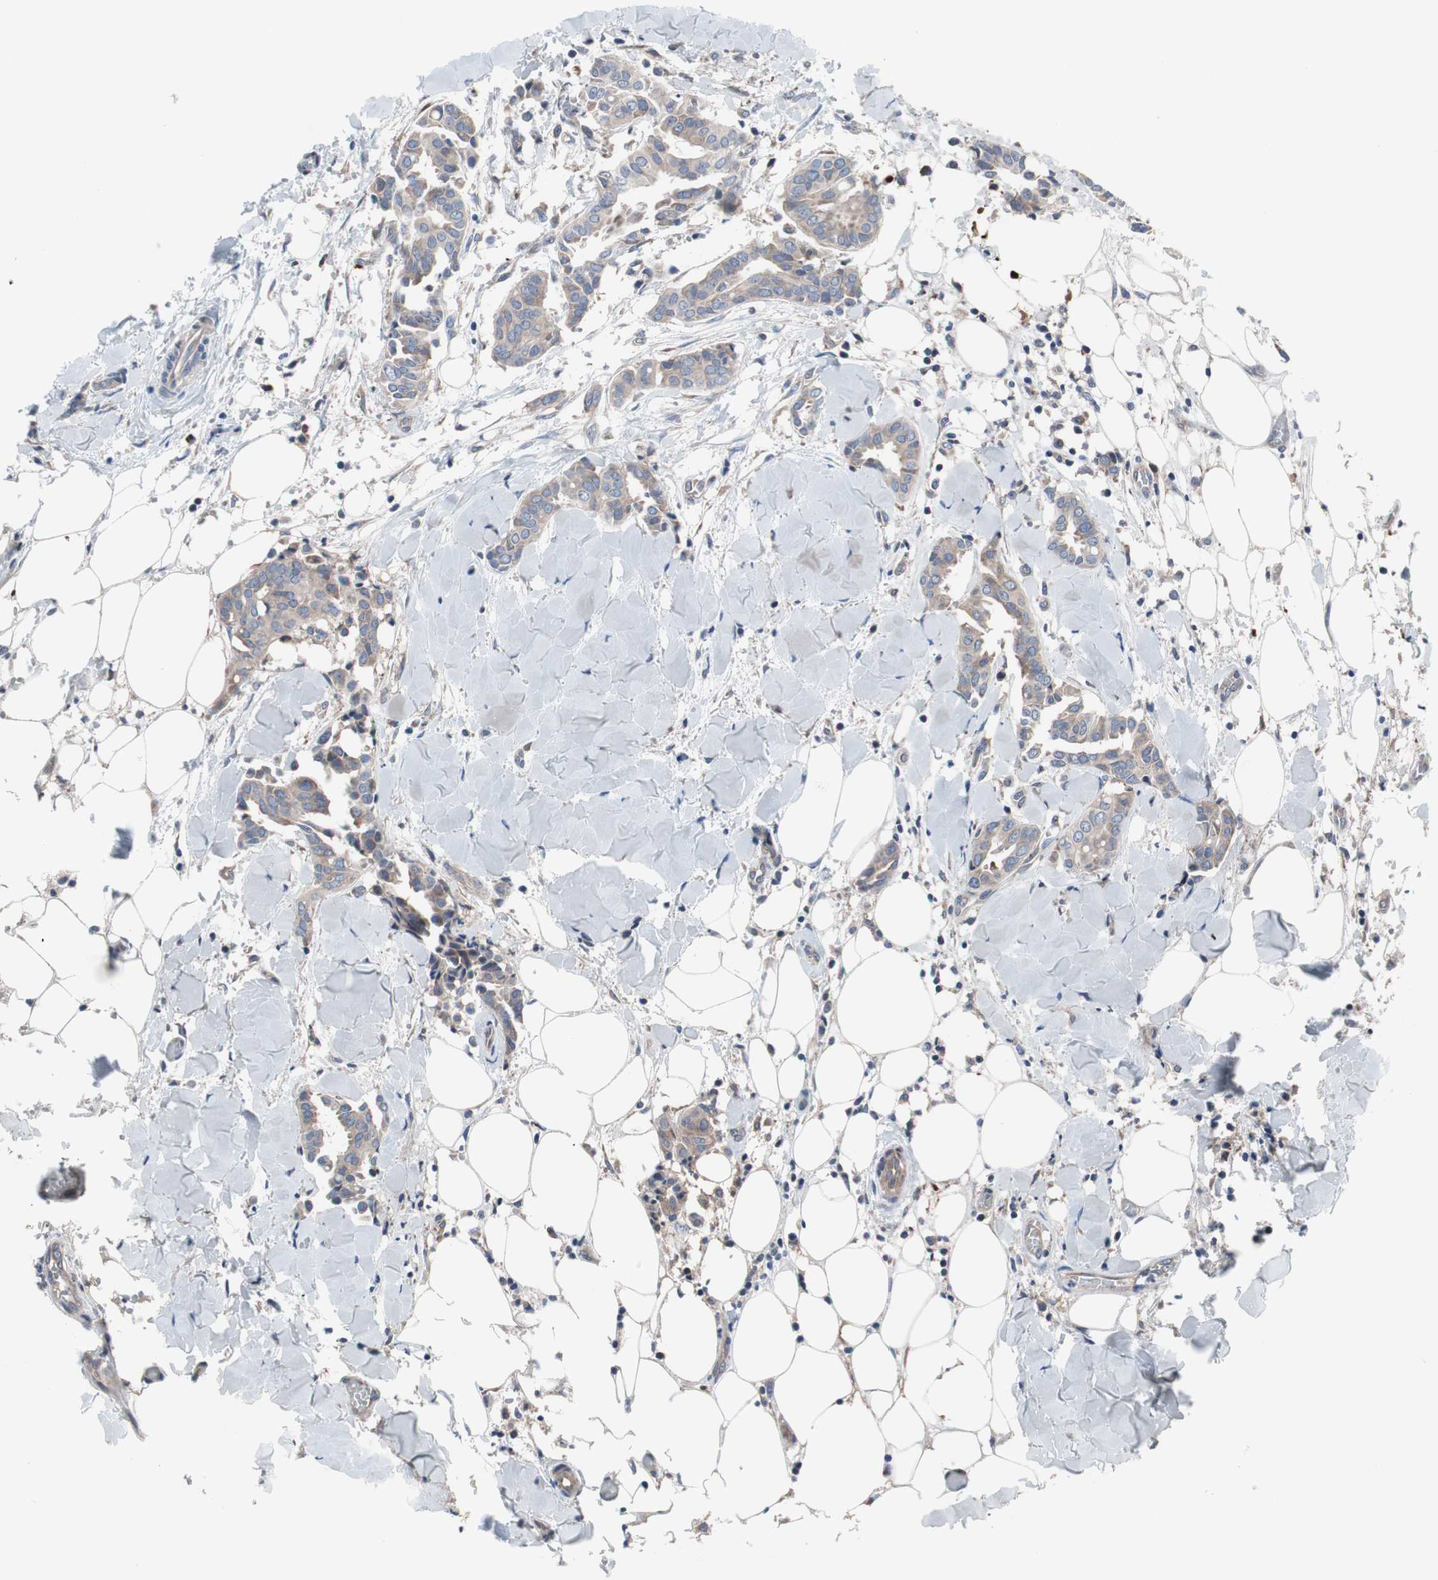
{"staining": {"intensity": "weak", "quantity": ">75%", "location": "cytoplasmic/membranous"}, "tissue": "head and neck cancer", "cell_type": "Tumor cells", "image_type": "cancer", "snomed": [{"axis": "morphology", "description": "Adenocarcinoma, NOS"}, {"axis": "topography", "description": "Salivary gland"}, {"axis": "topography", "description": "Head-Neck"}], "caption": "A brown stain highlights weak cytoplasmic/membranous expression of a protein in head and neck adenocarcinoma tumor cells.", "gene": "KANSL1", "patient": {"sex": "female", "age": 59}}